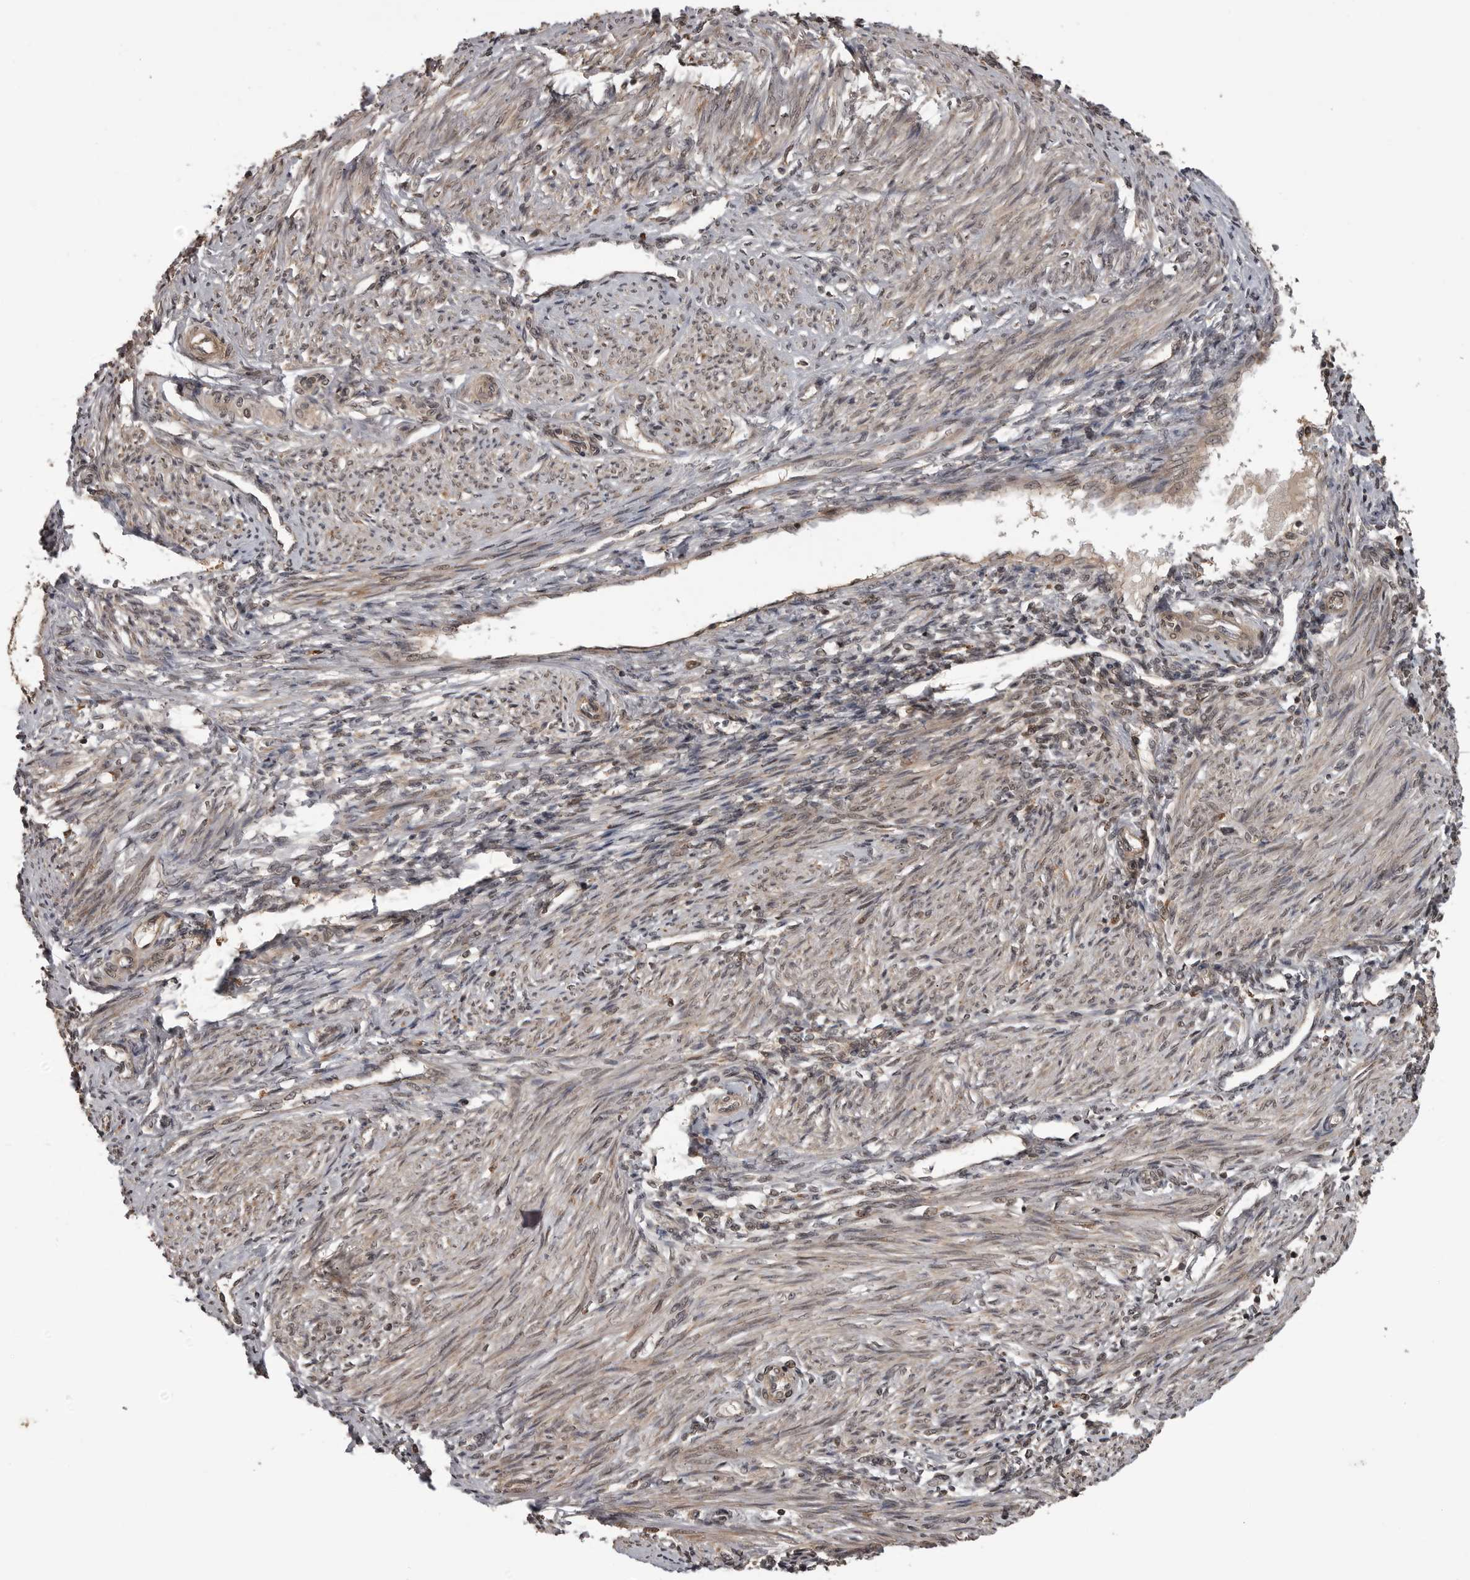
{"staining": {"intensity": "moderate", "quantity": "25%-75%", "location": "cytoplasmic/membranous,nuclear"}, "tissue": "endometrium", "cell_type": "Cells in endometrial stroma", "image_type": "normal", "snomed": [{"axis": "morphology", "description": "Normal tissue, NOS"}, {"axis": "topography", "description": "Endometrium"}], "caption": "Immunohistochemistry (IHC) image of unremarkable endometrium stained for a protein (brown), which demonstrates medium levels of moderate cytoplasmic/membranous,nuclear positivity in about 25%-75% of cells in endometrial stroma.", "gene": "AKAP7", "patient": {"sex": "female", "age": 42}}